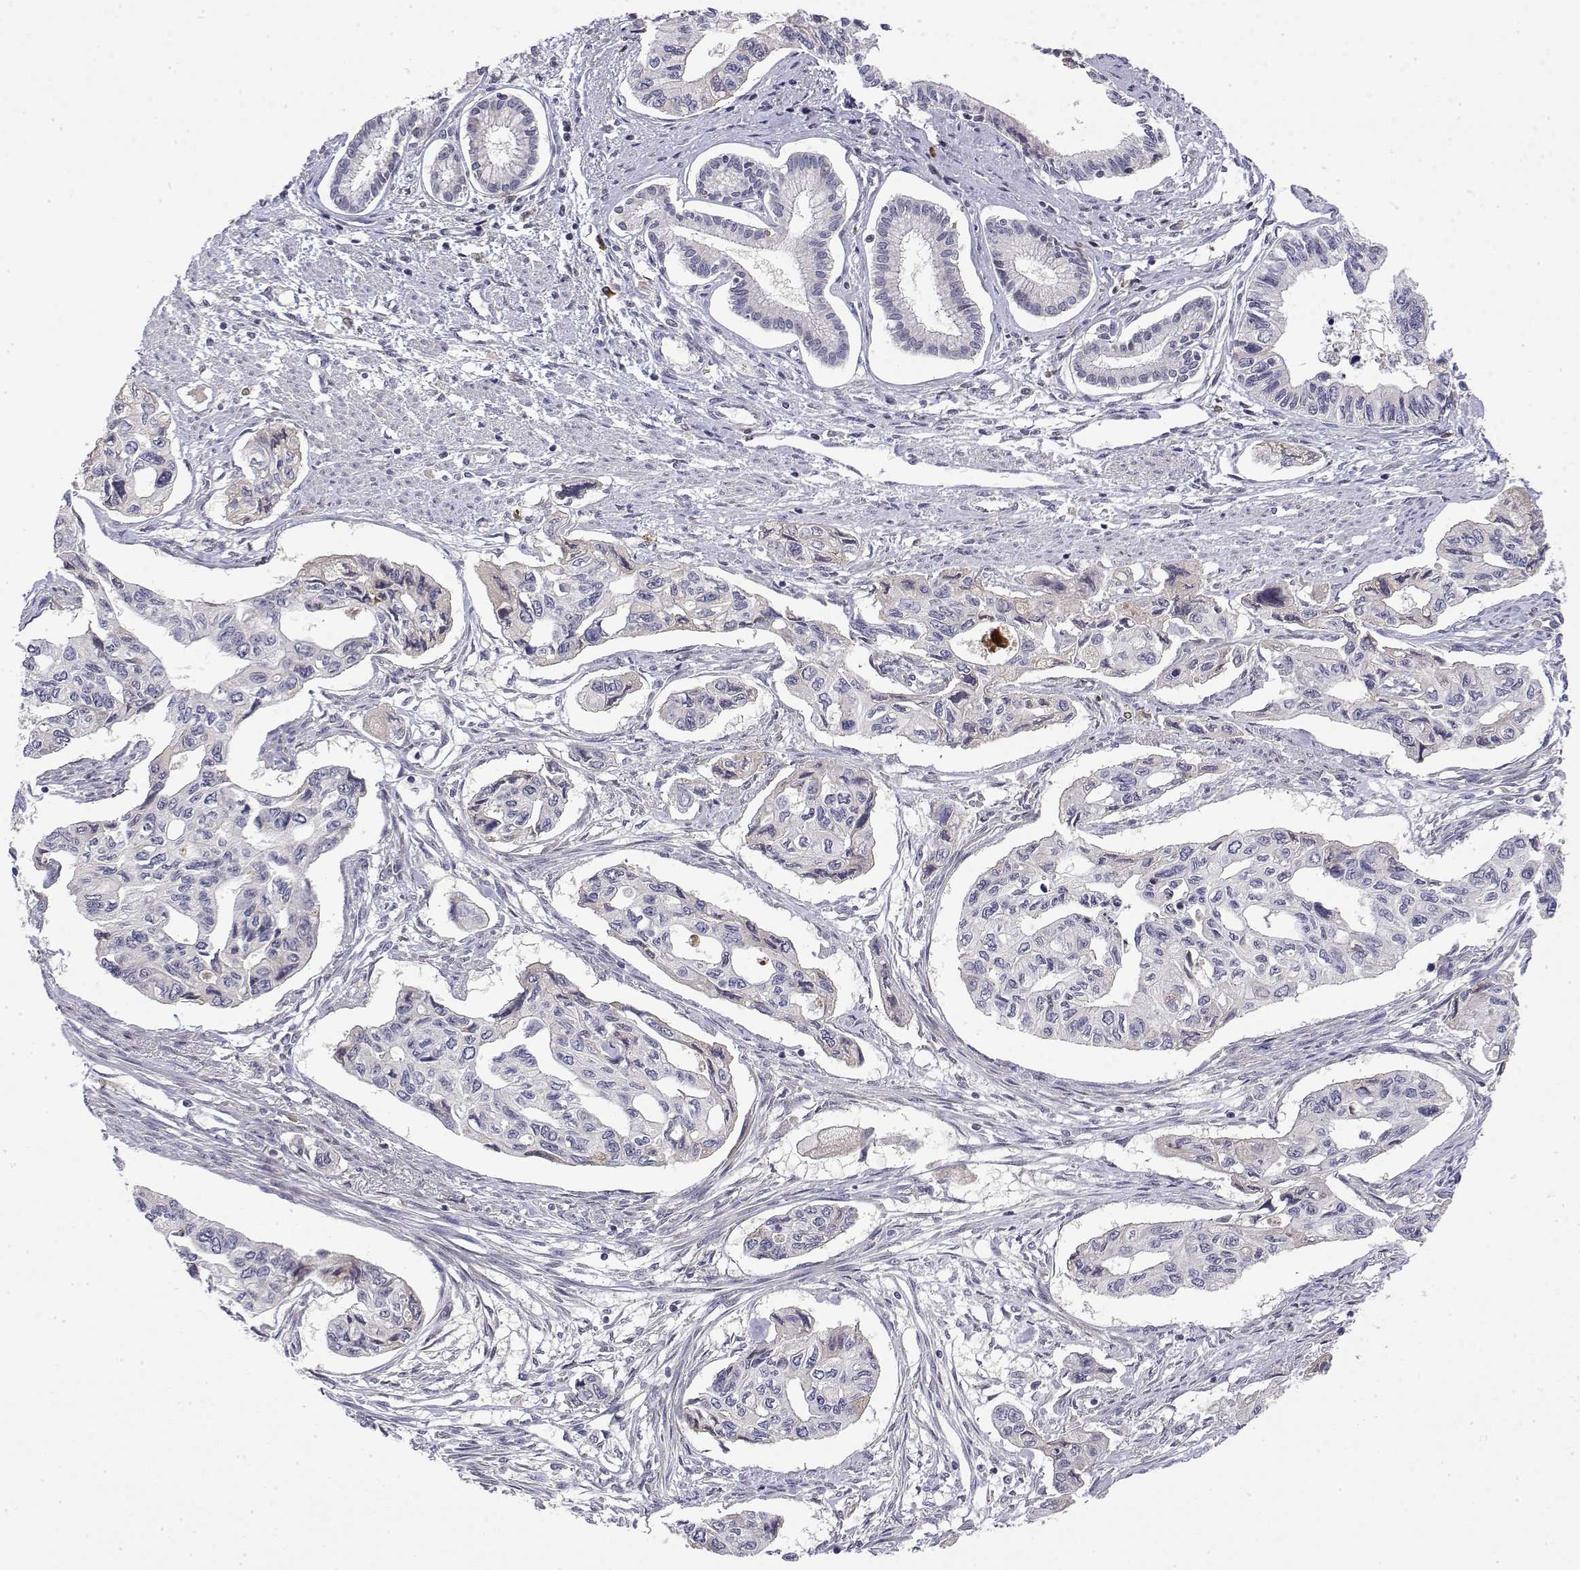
{"staining": {"intensity": "negative", "quantity": "none", "location": "none"}, "tissue": "pancreatic cancer", "cell_type": "Tumor cells", "image_type": "cancer", "snomed": [{"axis": "morphology", "description": "Adenocarcinoma, NOS"}, {"axis": "topography", "description": "Pancreas"}], "caption": "High power microscopy image of an IHC histopathology image of pancreatic cancer (adenocarcinoma), revealing no significant expression in tumor cells.", "gene": "IGFBP4", "patient": {"sex": "female", "age": 76}}